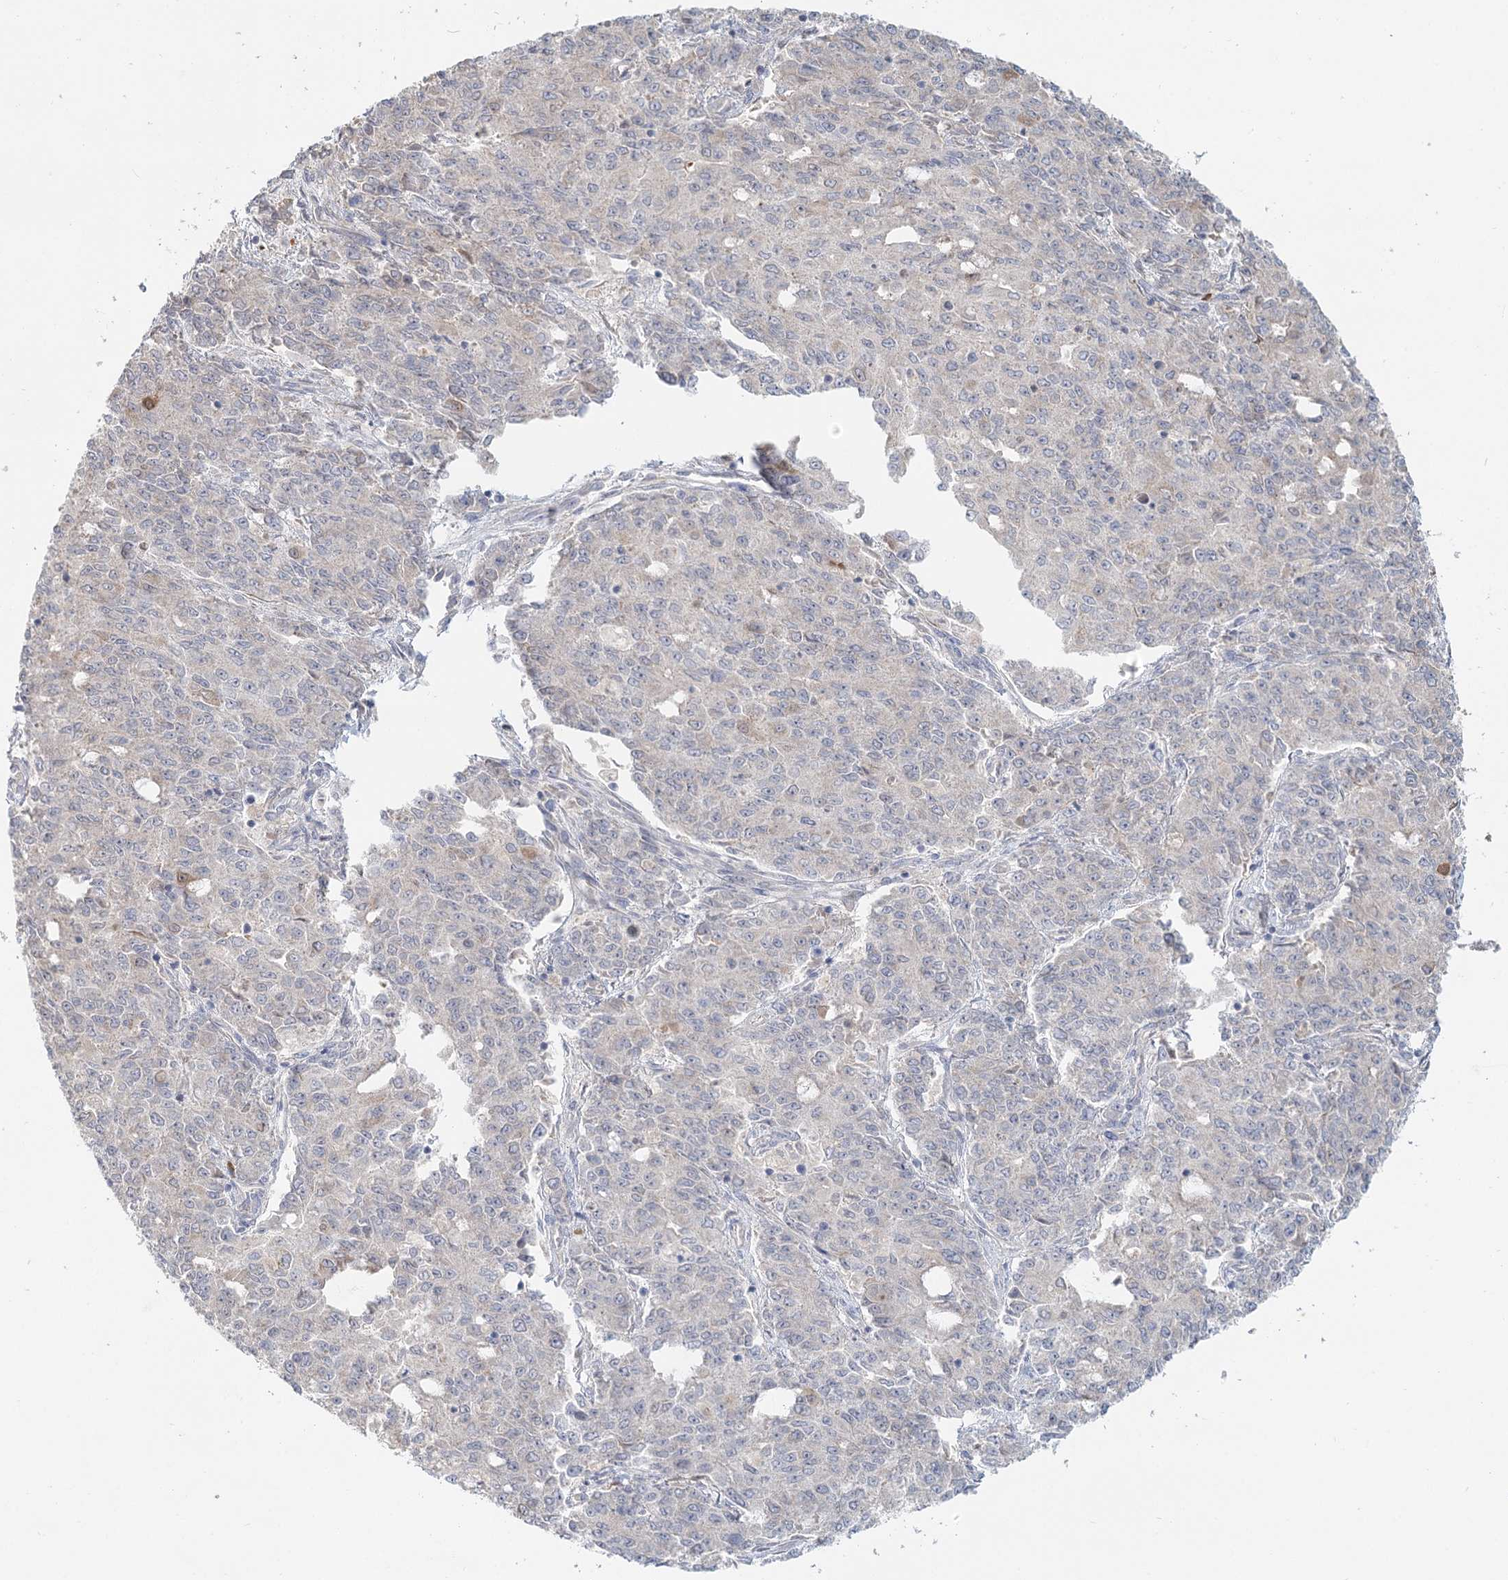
{"staining": {"intensity": "negative", "quantity": "none", "location": "none"}, "tissue": "endometrial cancer", "cell_type": "Tumor cells", "image_type": "cancer", "snomed": [{"axis": "morphology", "description": "Adenocarcinoma, NOS"}, {"axis": "topography", "description": "Endometrium"}], "caption": "Human adenocarcinoma (endometrial) stained for a protein using IHC shows no expression in tumor cells.", "gene": "ANKRD16", "patient": {"sex": "female", "age": 50}}